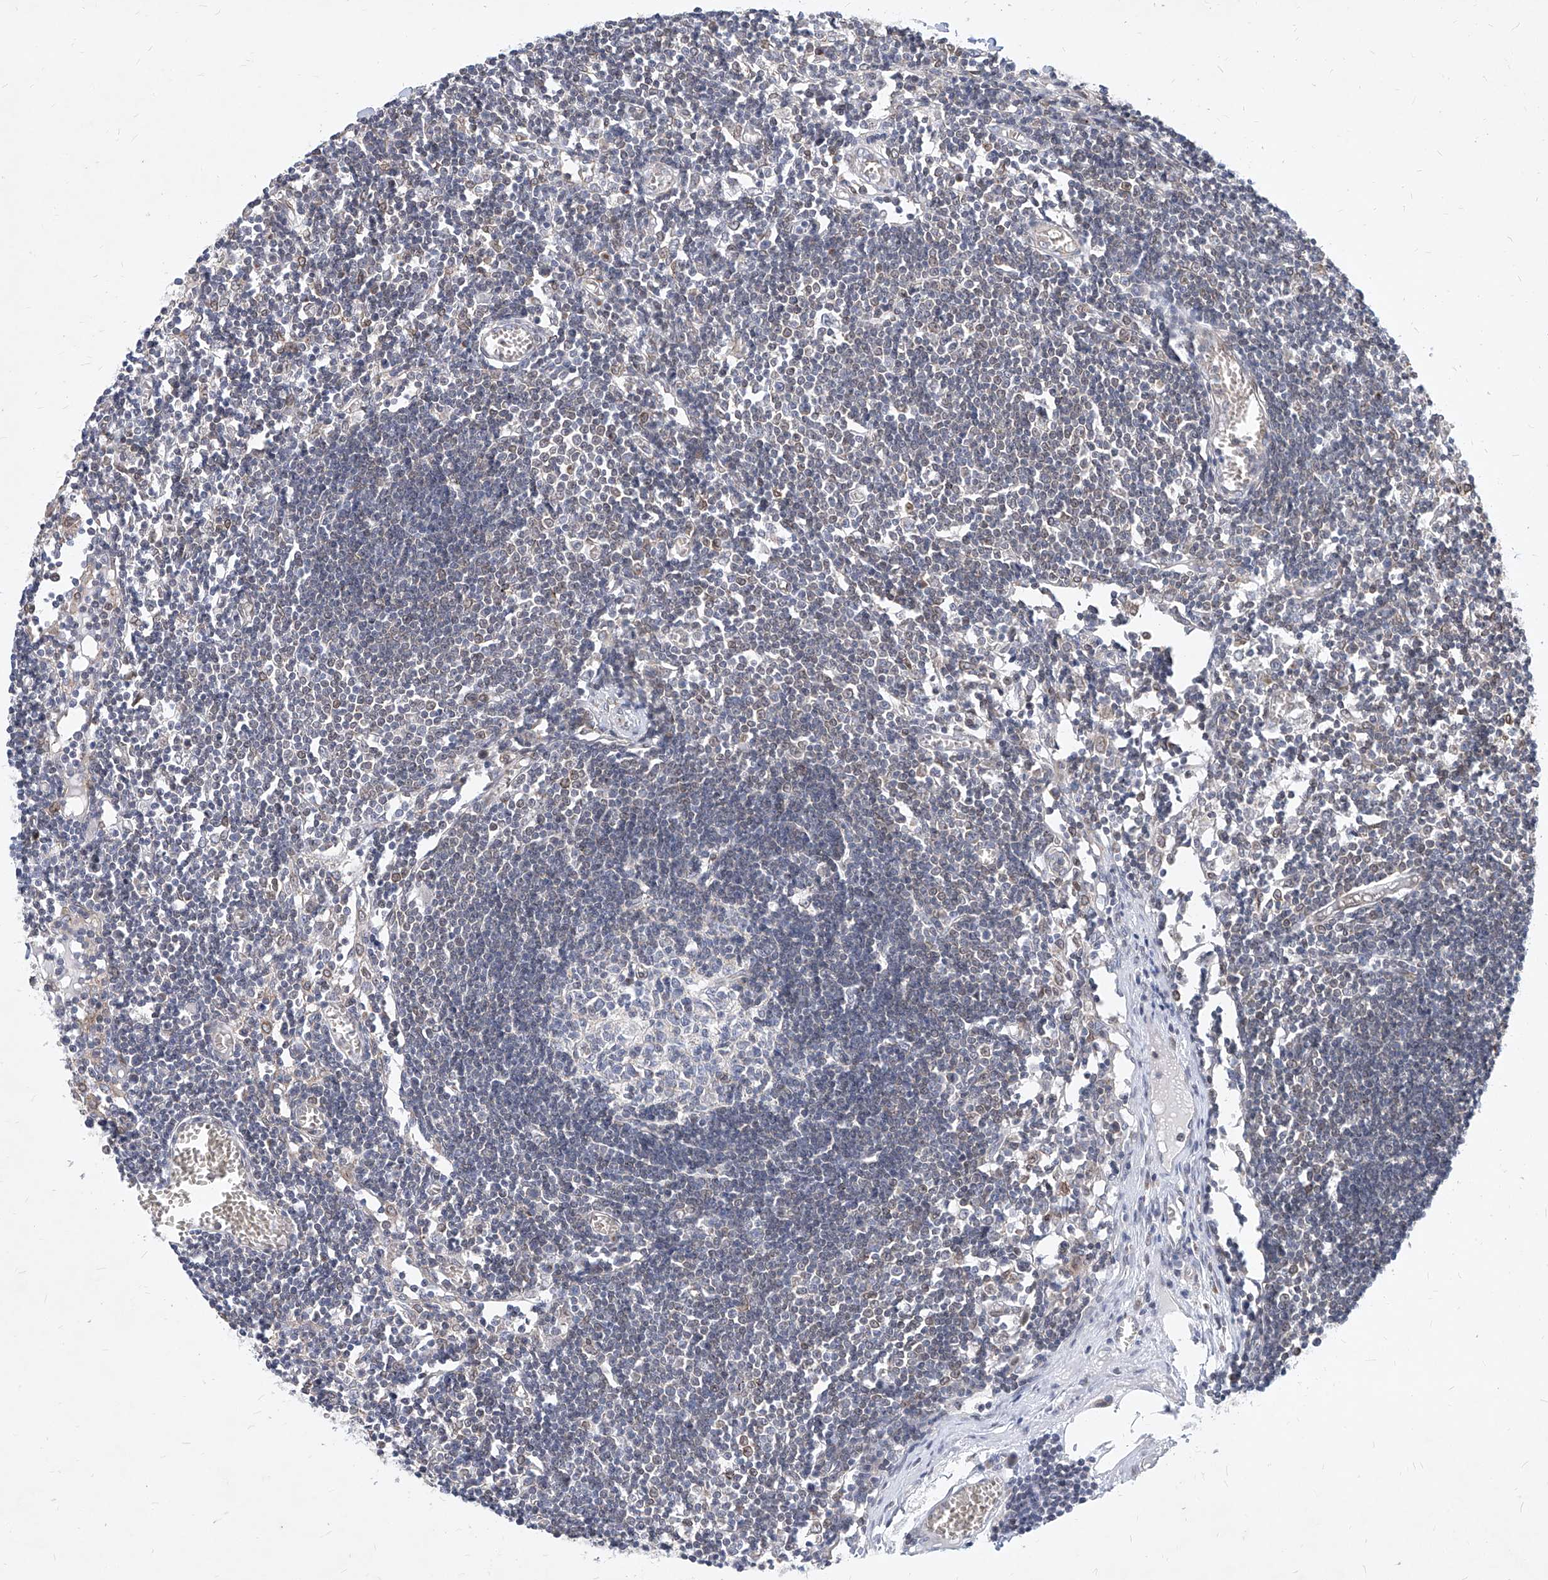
{"staining": {"intensity": "negative", "quantity": "none", "location": "none"}, "tissue": "lymph node", "cell_type": "Germinal center cells", "image_type": "normal", "snomed": [{"axis": "morphology", "description": "Normal tissue, NOS"}, {"axis": "topography", "description": "Lymph node"}], "caption": "Germinal center cells are negative for protein expression in normal human lymph node. The staining is performed using DAB brown chromogen with nuclei counter-stained in using hematoxylin.", "gene": "MX2", "patient": {"sex": "female", "age": 11}}